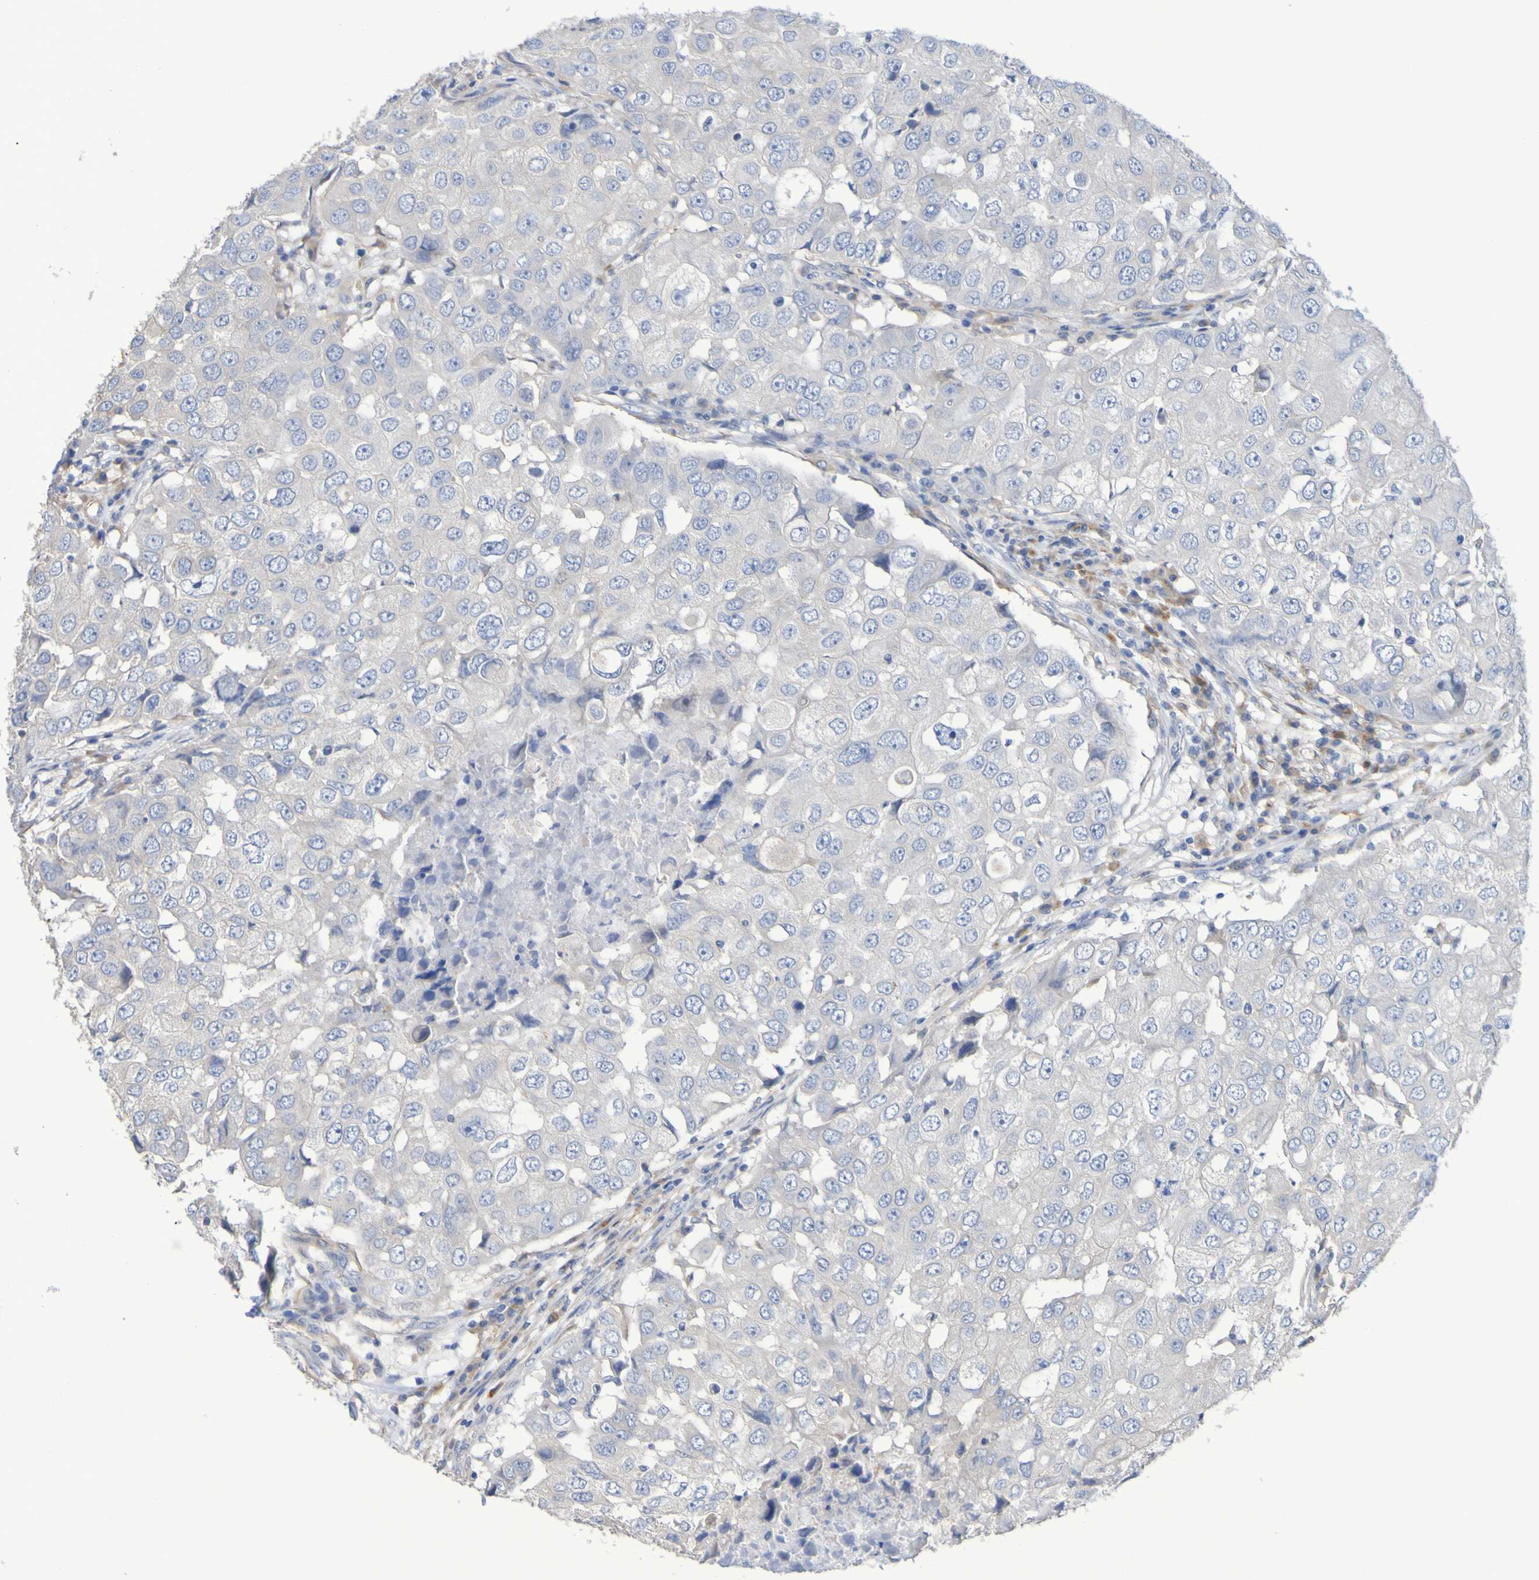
{"staining": {"intensity": "negative", "quantity": "none", "location": "none"}, "tissue": "breast cancer", "cell_type": "Tumor cells", "image_type": "cancer", "snomed": [{"axis": "morphology", "description": "Duct carcinoma"}, {"axis": "topography", "description": "Breast"}], "caption": "An immunohistochemistry micrograph of breast cancer is shown. There is no staining in tumor cells of breast cancer. (IHC, brightfield microscopy, high magnification).", "gene": "SRPRB", "patient": {"sex": "female", "age": 27}}